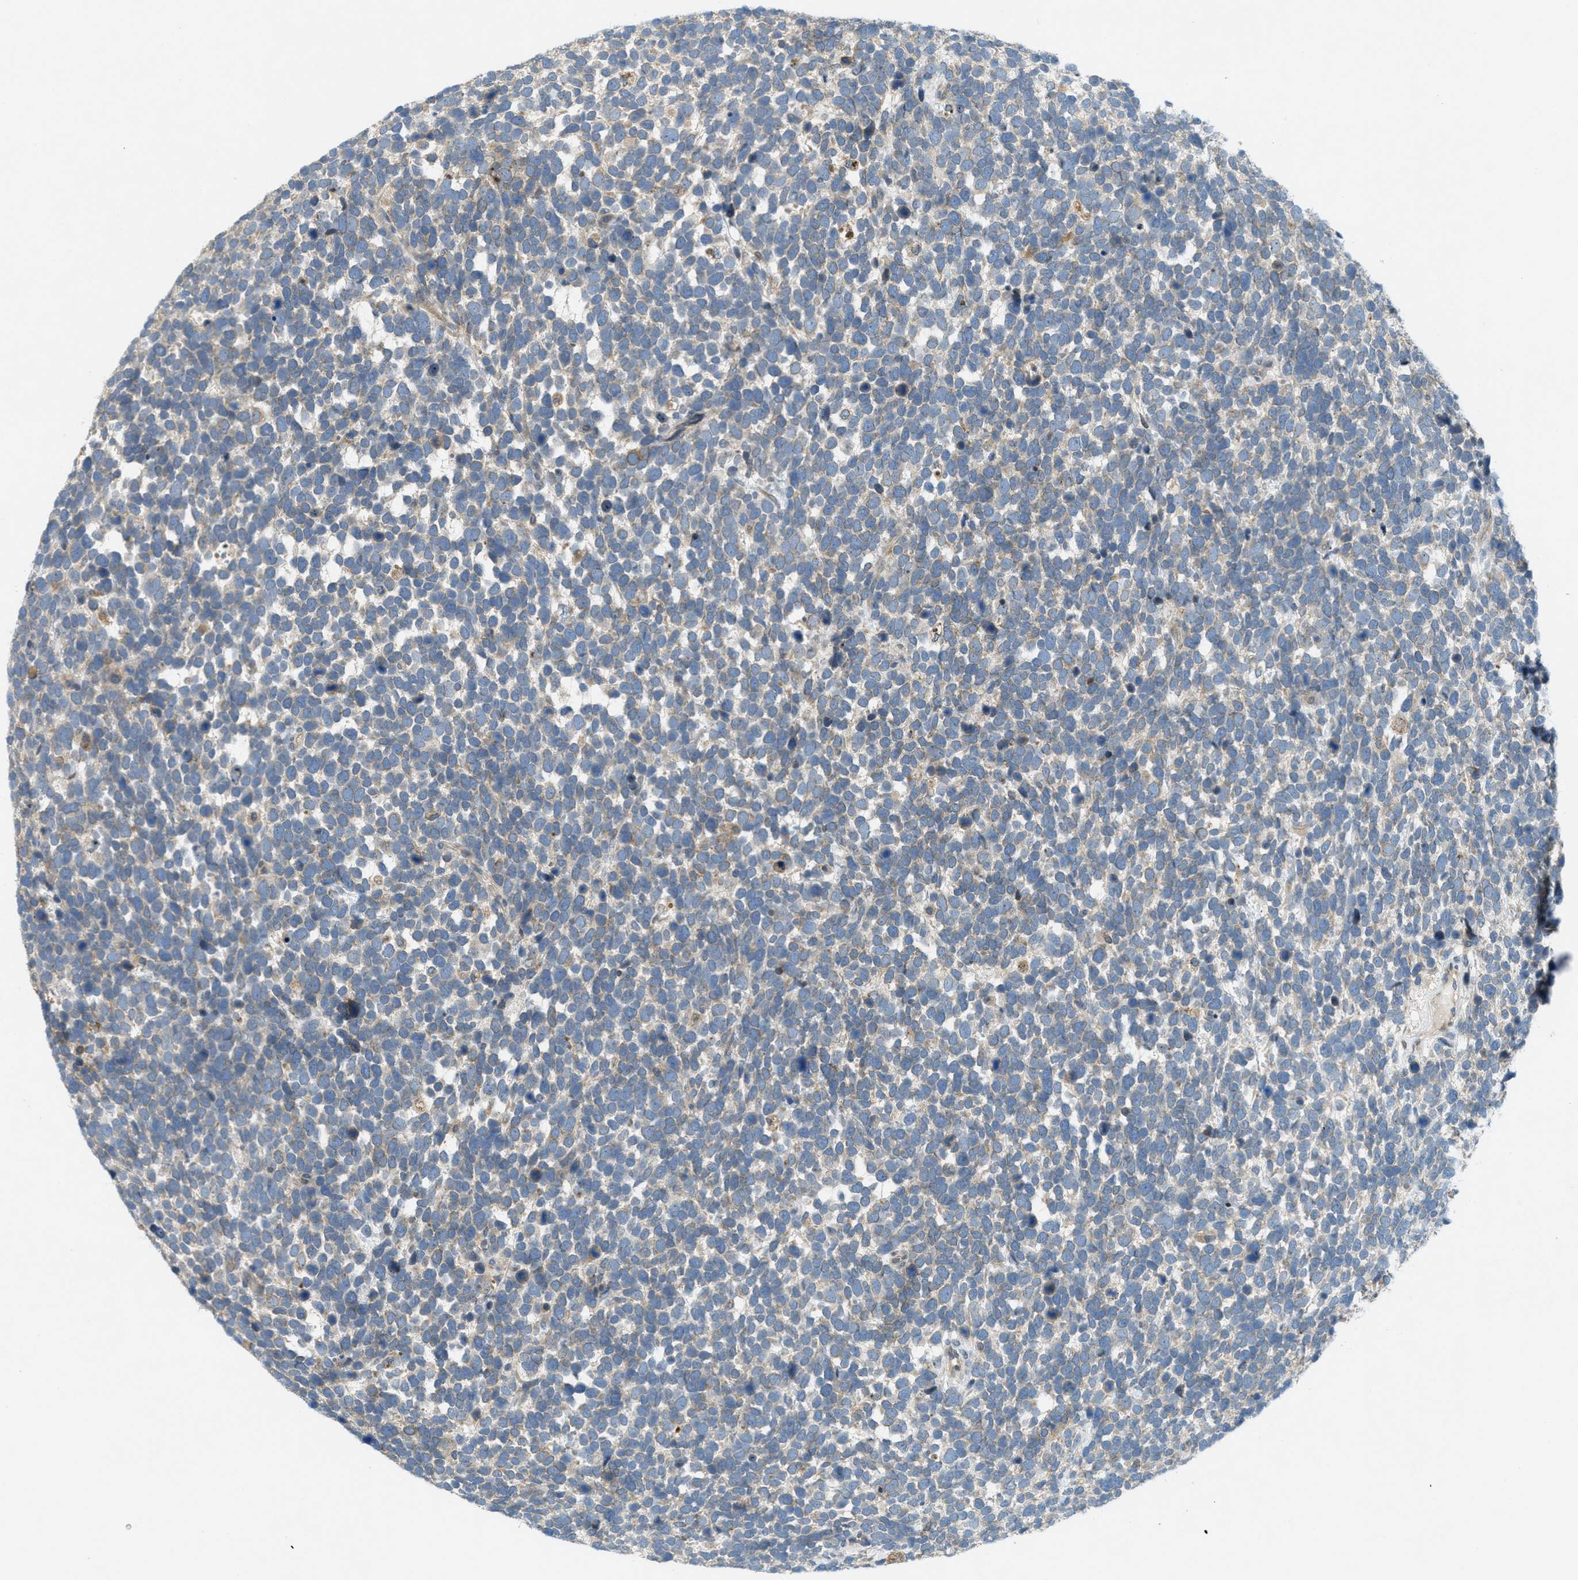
{"staining": {"intensity": "weak", "quantity": "<25%", "location": "cytoplasmic/membranous"}, "tissue": "urothelial cancer", "cell_type": "Tumor cells", "image_type": "cancer", "snomed": [{"axis": "morphology", "description": "Urothelial carcinoma, High grade"}, {"axis": "topography", "description": "Urinary bladder"}], "caption": "IHC histopathology image of neoplastic tissue: urothelial carcinoma (high-grade) stained with DAB exhibits no significant protein expression in tumor cells.", "gene": "SIGMAR1", "patient": {"sex": "female", "age": 82}}